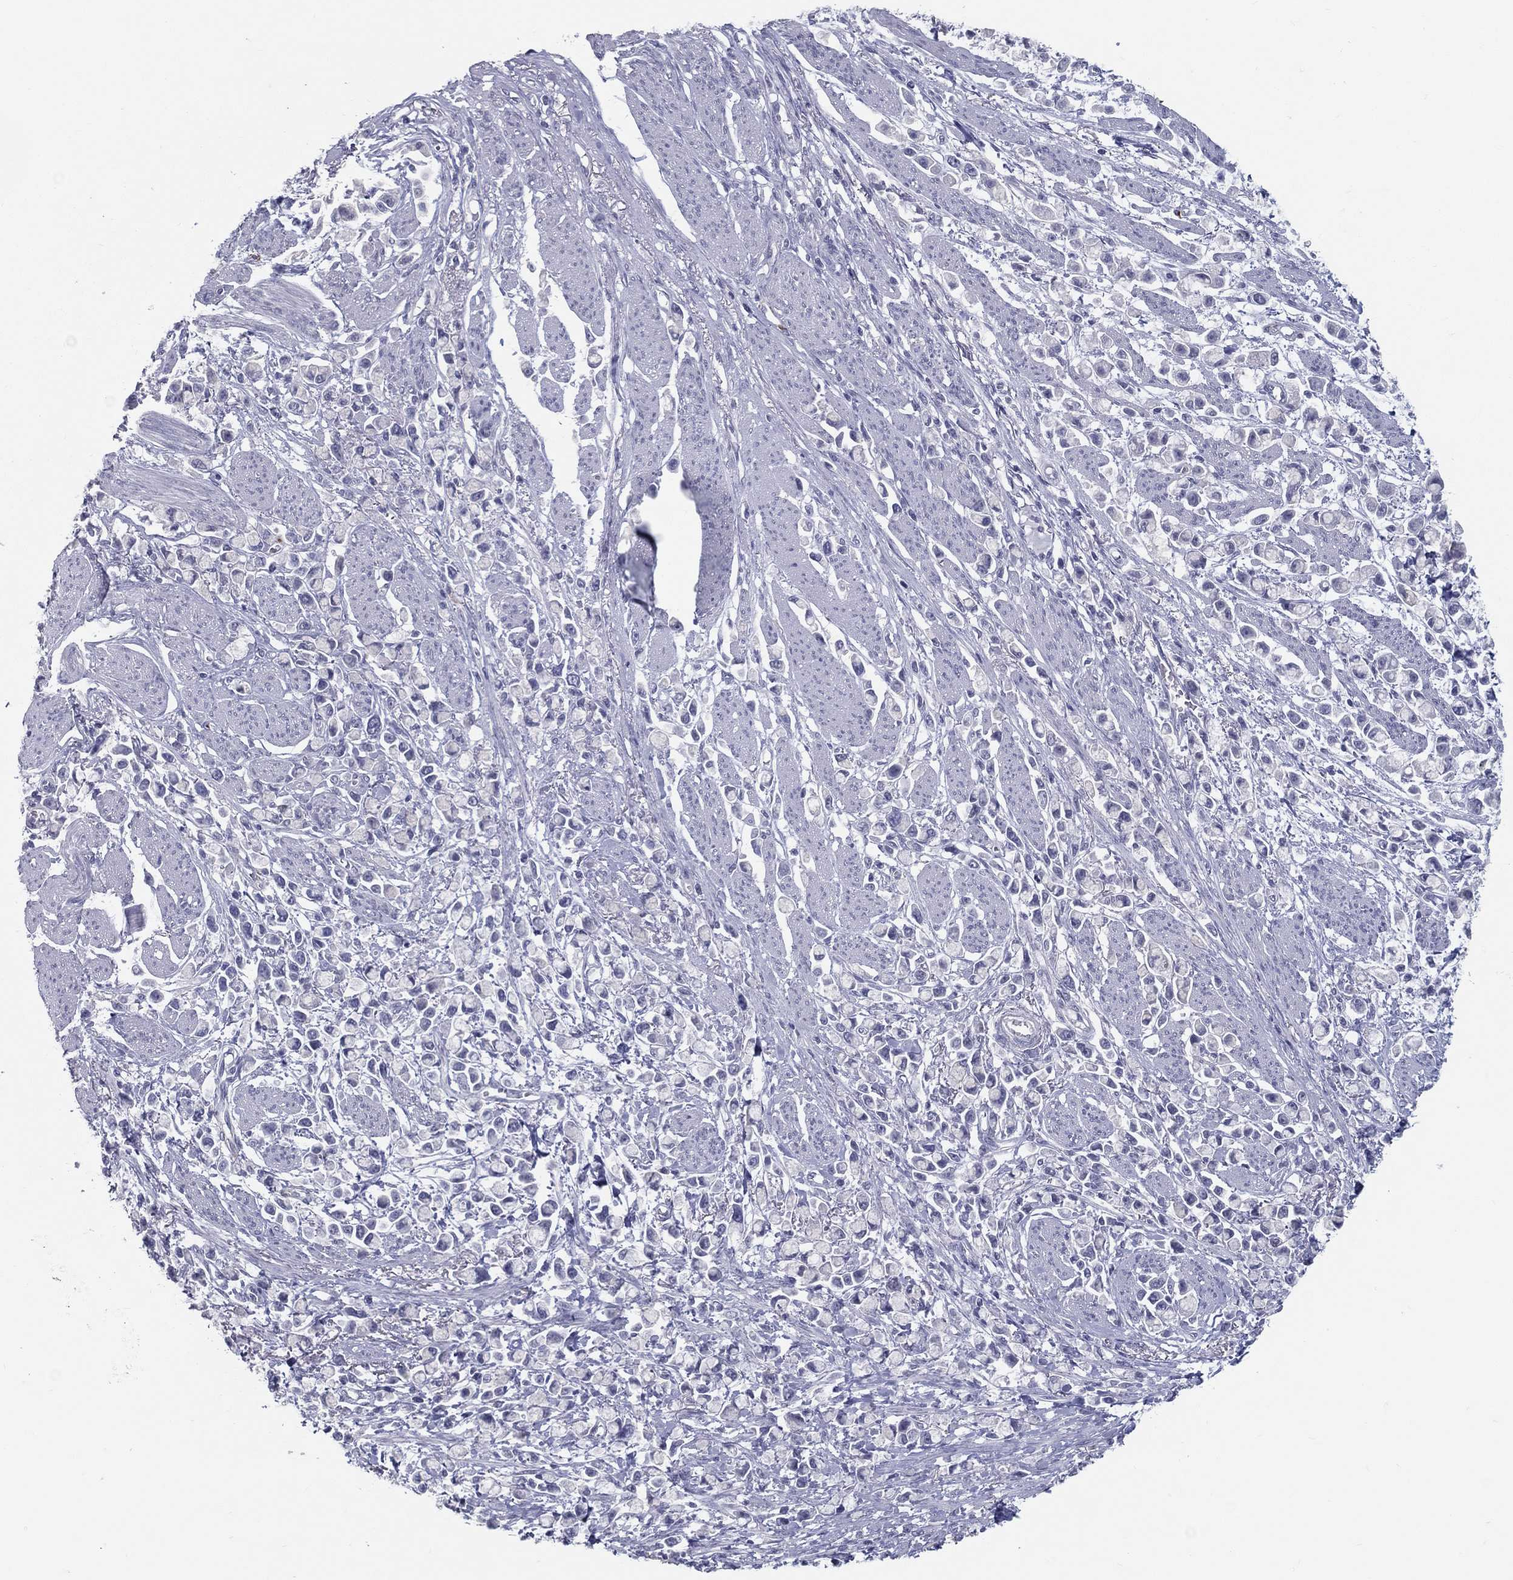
{"staining": {"intensity": "negative", "quantity": "none", "location": "none"}, "tissue": "stomach cancer", "cell_type": "Tumor cells", "image_type": "cancer", "snomed": [{"axis": "morphology", "description": "Adenocarcinoma, NOS"}, {"axis": "topography", "description": "Stomach"}], "caption": "DAB (3,3'-diaminobenzidine) immunohistochemical staining of stomach cancer shows no significant staining in tumor cells.", "gene": "ACE2", "patient": {"sex": "female", "age": 81}}